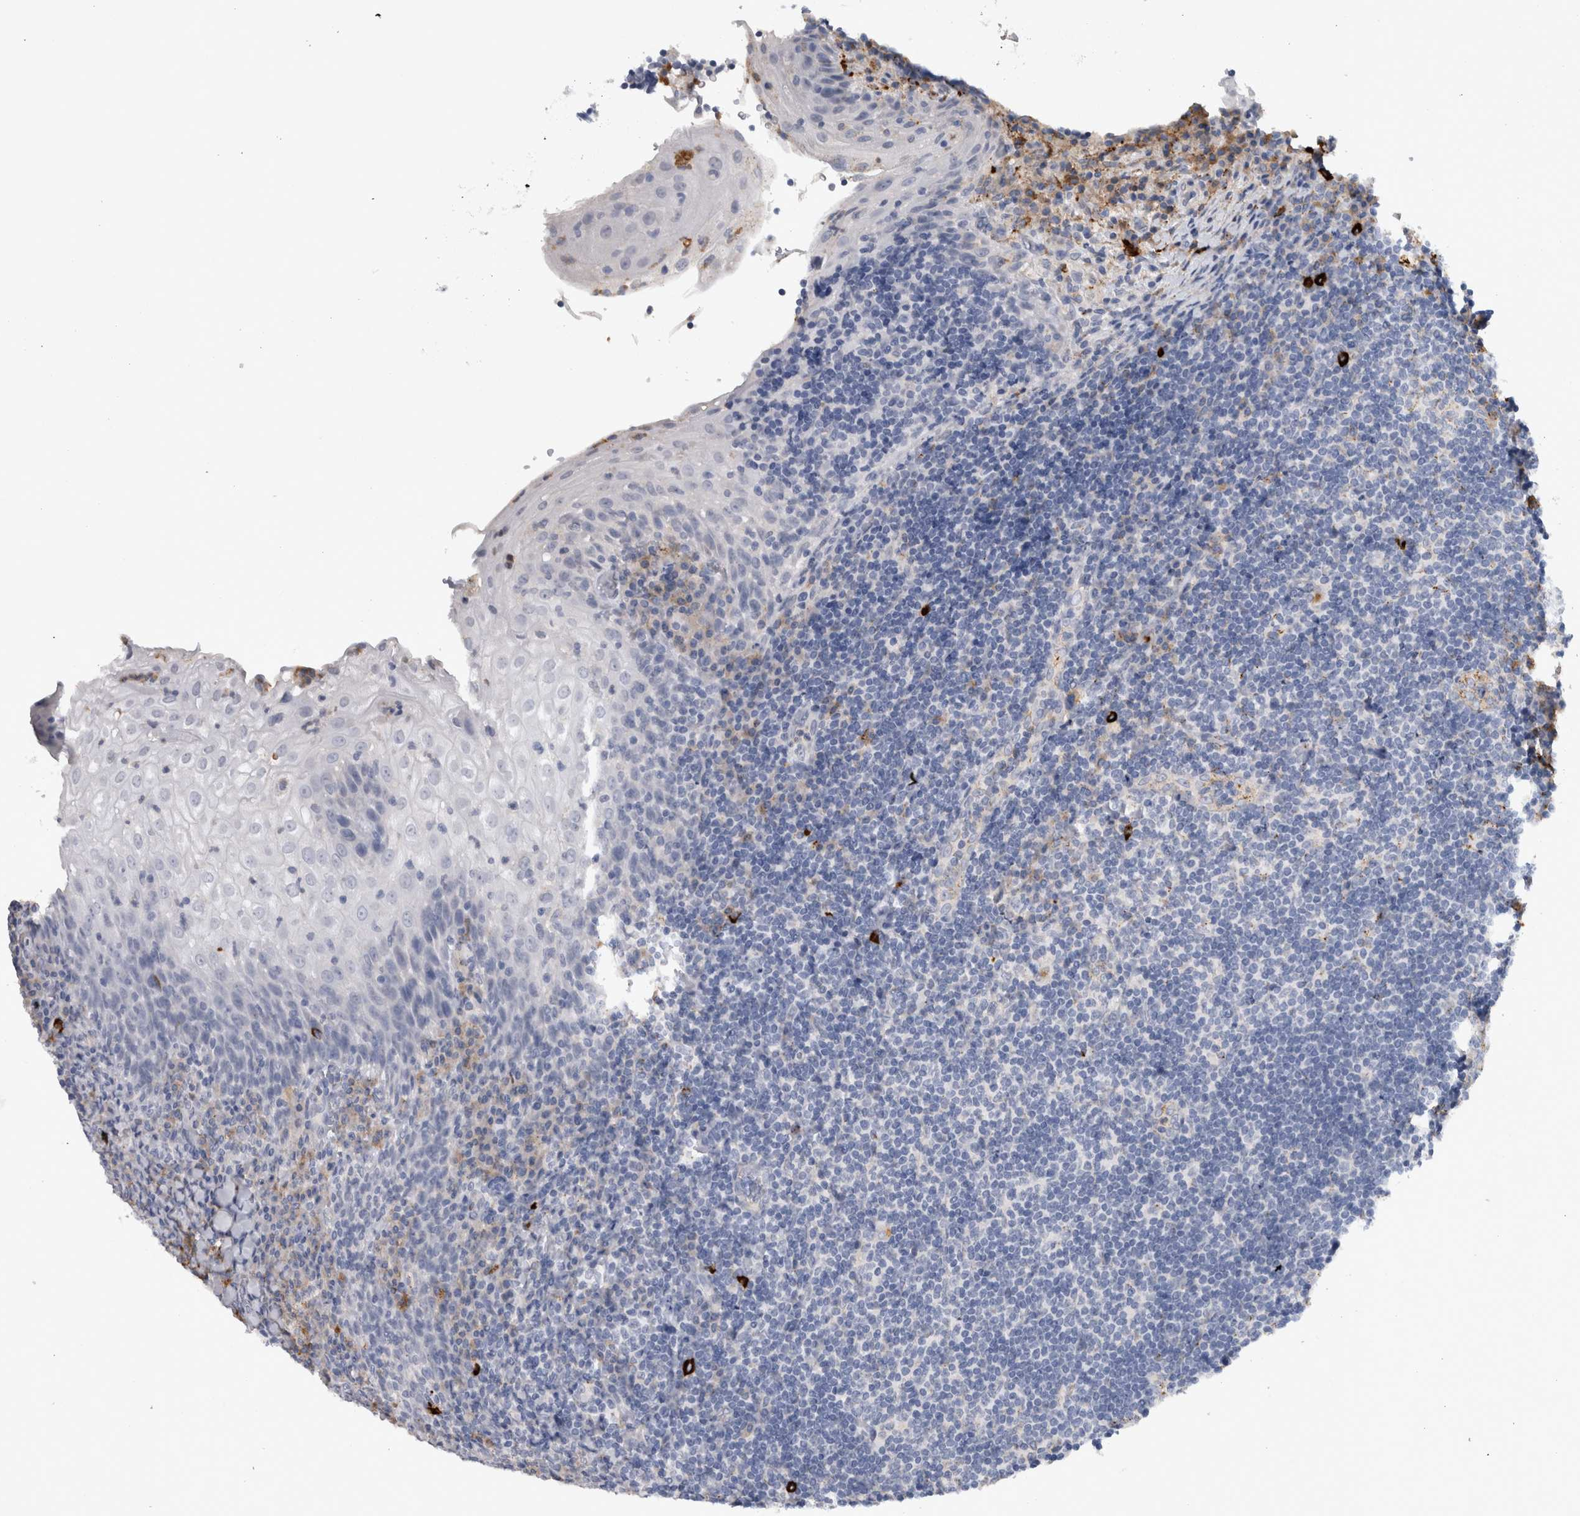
{"staining": {"intensity": "negative", "quantity": "none", "location": "none"}, "tissue": "tonsil", "cell_type": "Germinal center cells", "image_type": "normal", "snomed": [{"axis": "morphology", "description": "Normal tissue, NOS"}, {"axis": "topography", "description": "Tonsil"}], "caption": "Tonsil was stained to show a protein in brown. There is no significant staining in germinal center cells. (DAB immunohistochemistry visualized using brightfield microscopy, high magnification).", "gene": "CD63", "patient": {"sex": "male", "age": 37}}